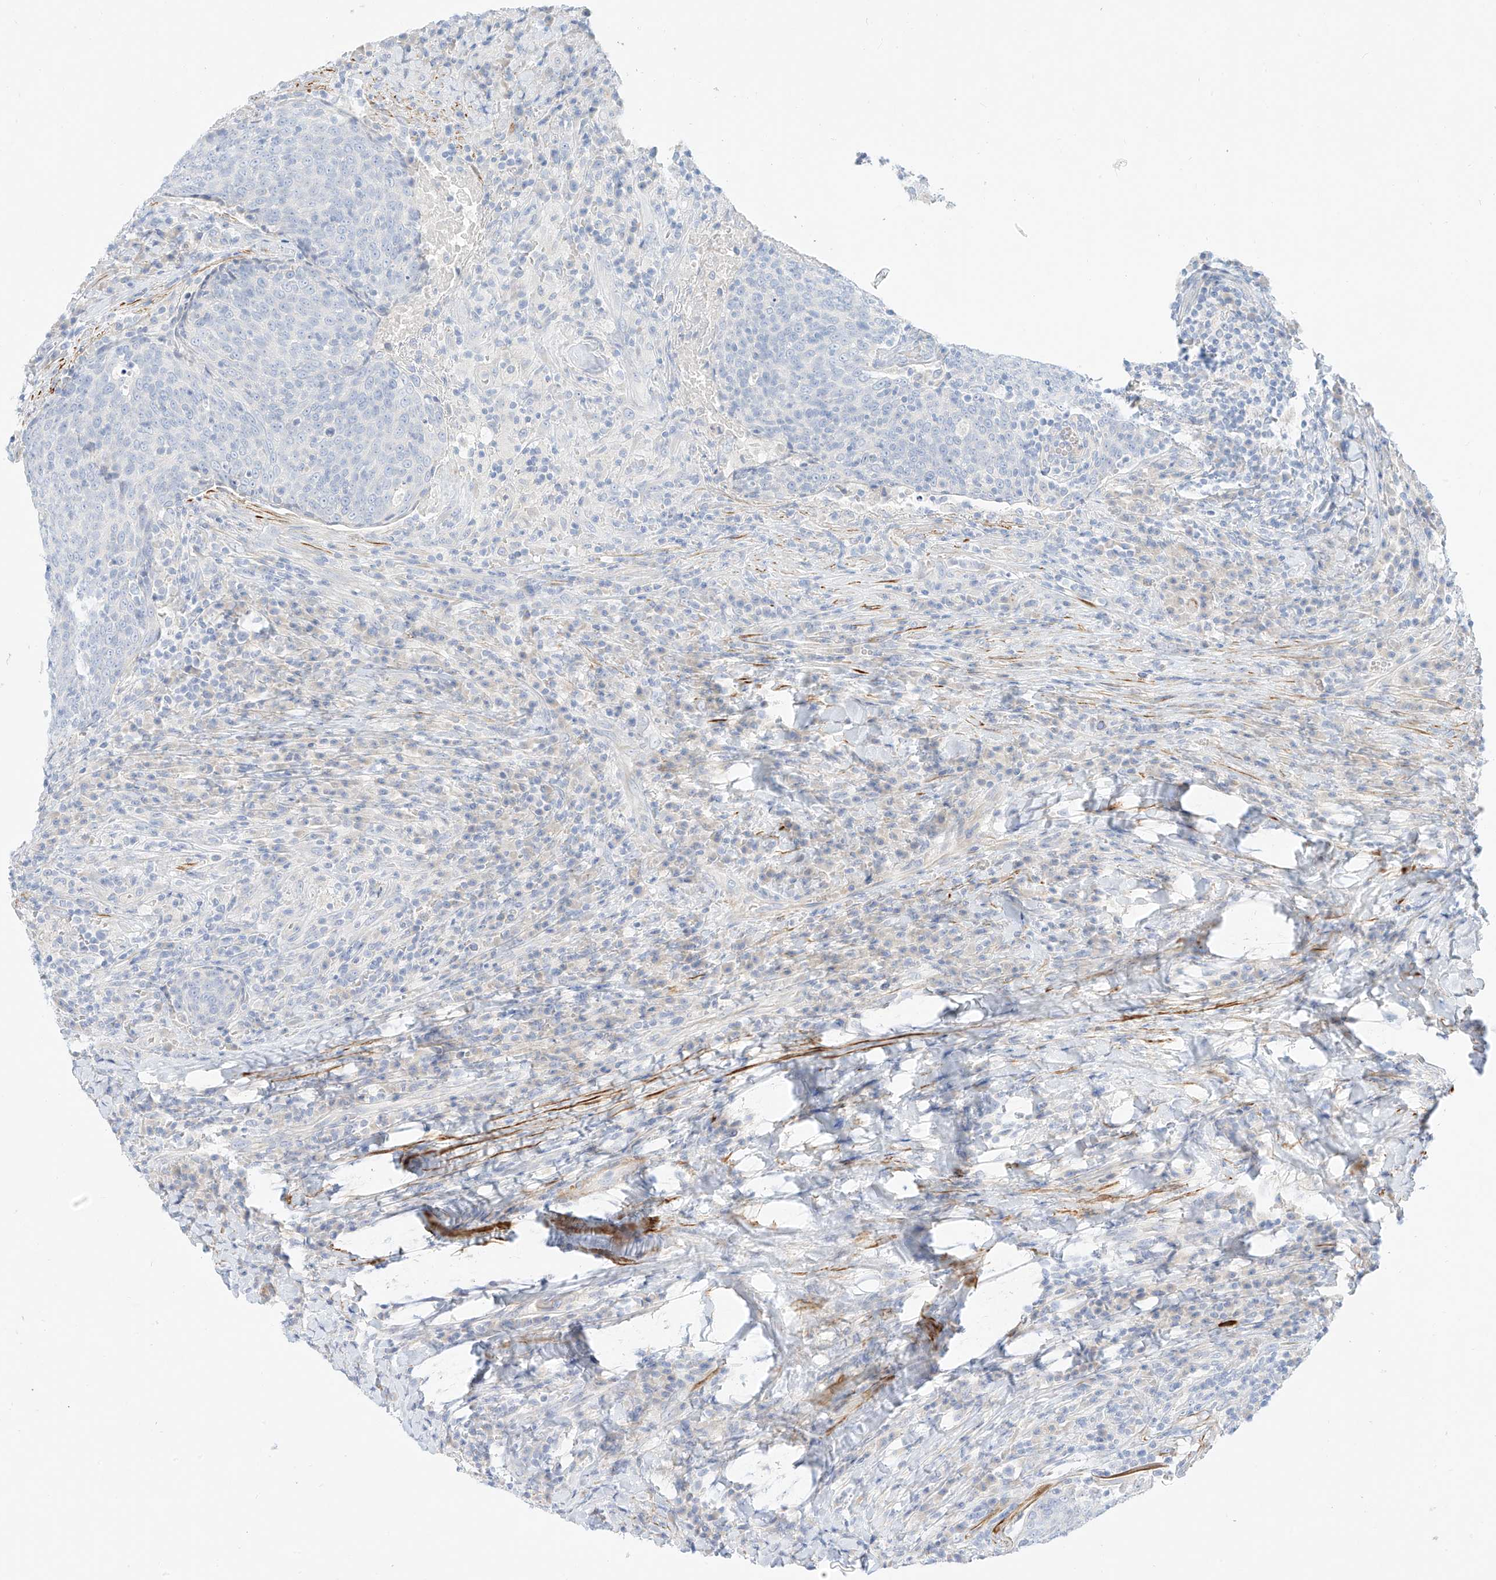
{"staining": {"intensity": "negative", "quantity": "none", "location": "none"}, "tissue": "head and neck cancer", "cell_type": "Tumor cells", "image_type": "cancer", "snomed": [{"axis": "morphology", "description": "Squamous cell carcinoma, NOS"}, {"axis": "morphology", "description": "Squamous cell carcinoma, metastatic, NOS"}, {"axis": "topography", "description": "Lymph node"}, {"axis": "topography", "description": "Head-Neck"}], "caption": "Image shows no protein positivity in tumor cells of head and neck cancer tissue. Nuclei are stained in blue.", "gene": "ST3GAL5", "patient": {"sex": "male", "age": 62}}